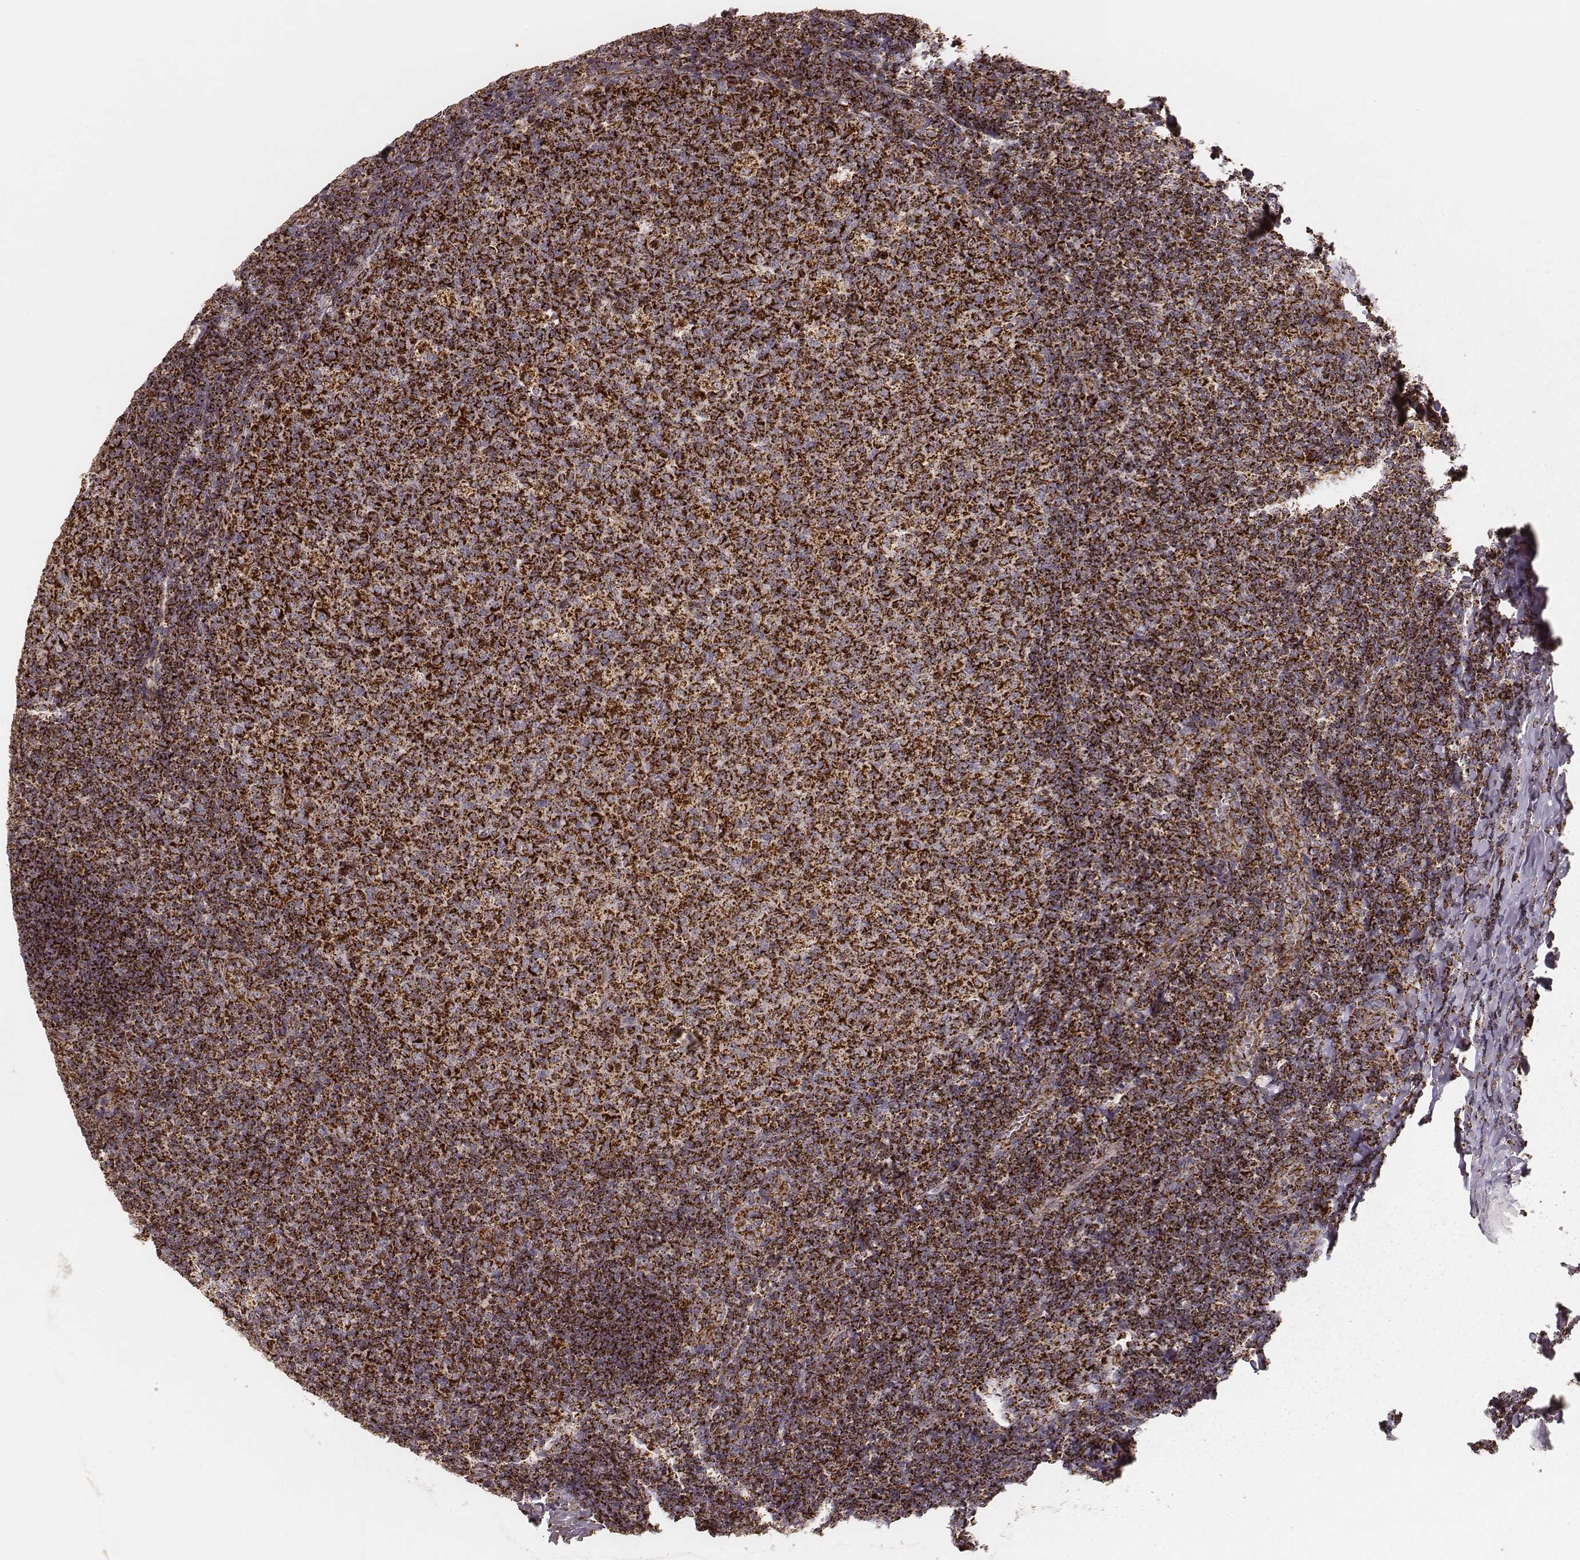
{"staining": {"intensity": "strong", "quantity": ">75%", "location": "cytoplasmic/membranous"}, "tissue": "tonsil", "cell_type": "Germinal center cells", "image_type": "normal", "snomed": [{"axis": "morphology", "description": "Normal tissue, NOS"}, {"axis": "topography", "description": "Tonsil"}], "caption": "Protein staining reveals strong cytoplasmic/membranous positivity in about >75% of germinal center cells in benign tonsil.", "gene": "CS", "patient": {"sex": "male", "age": 17}}